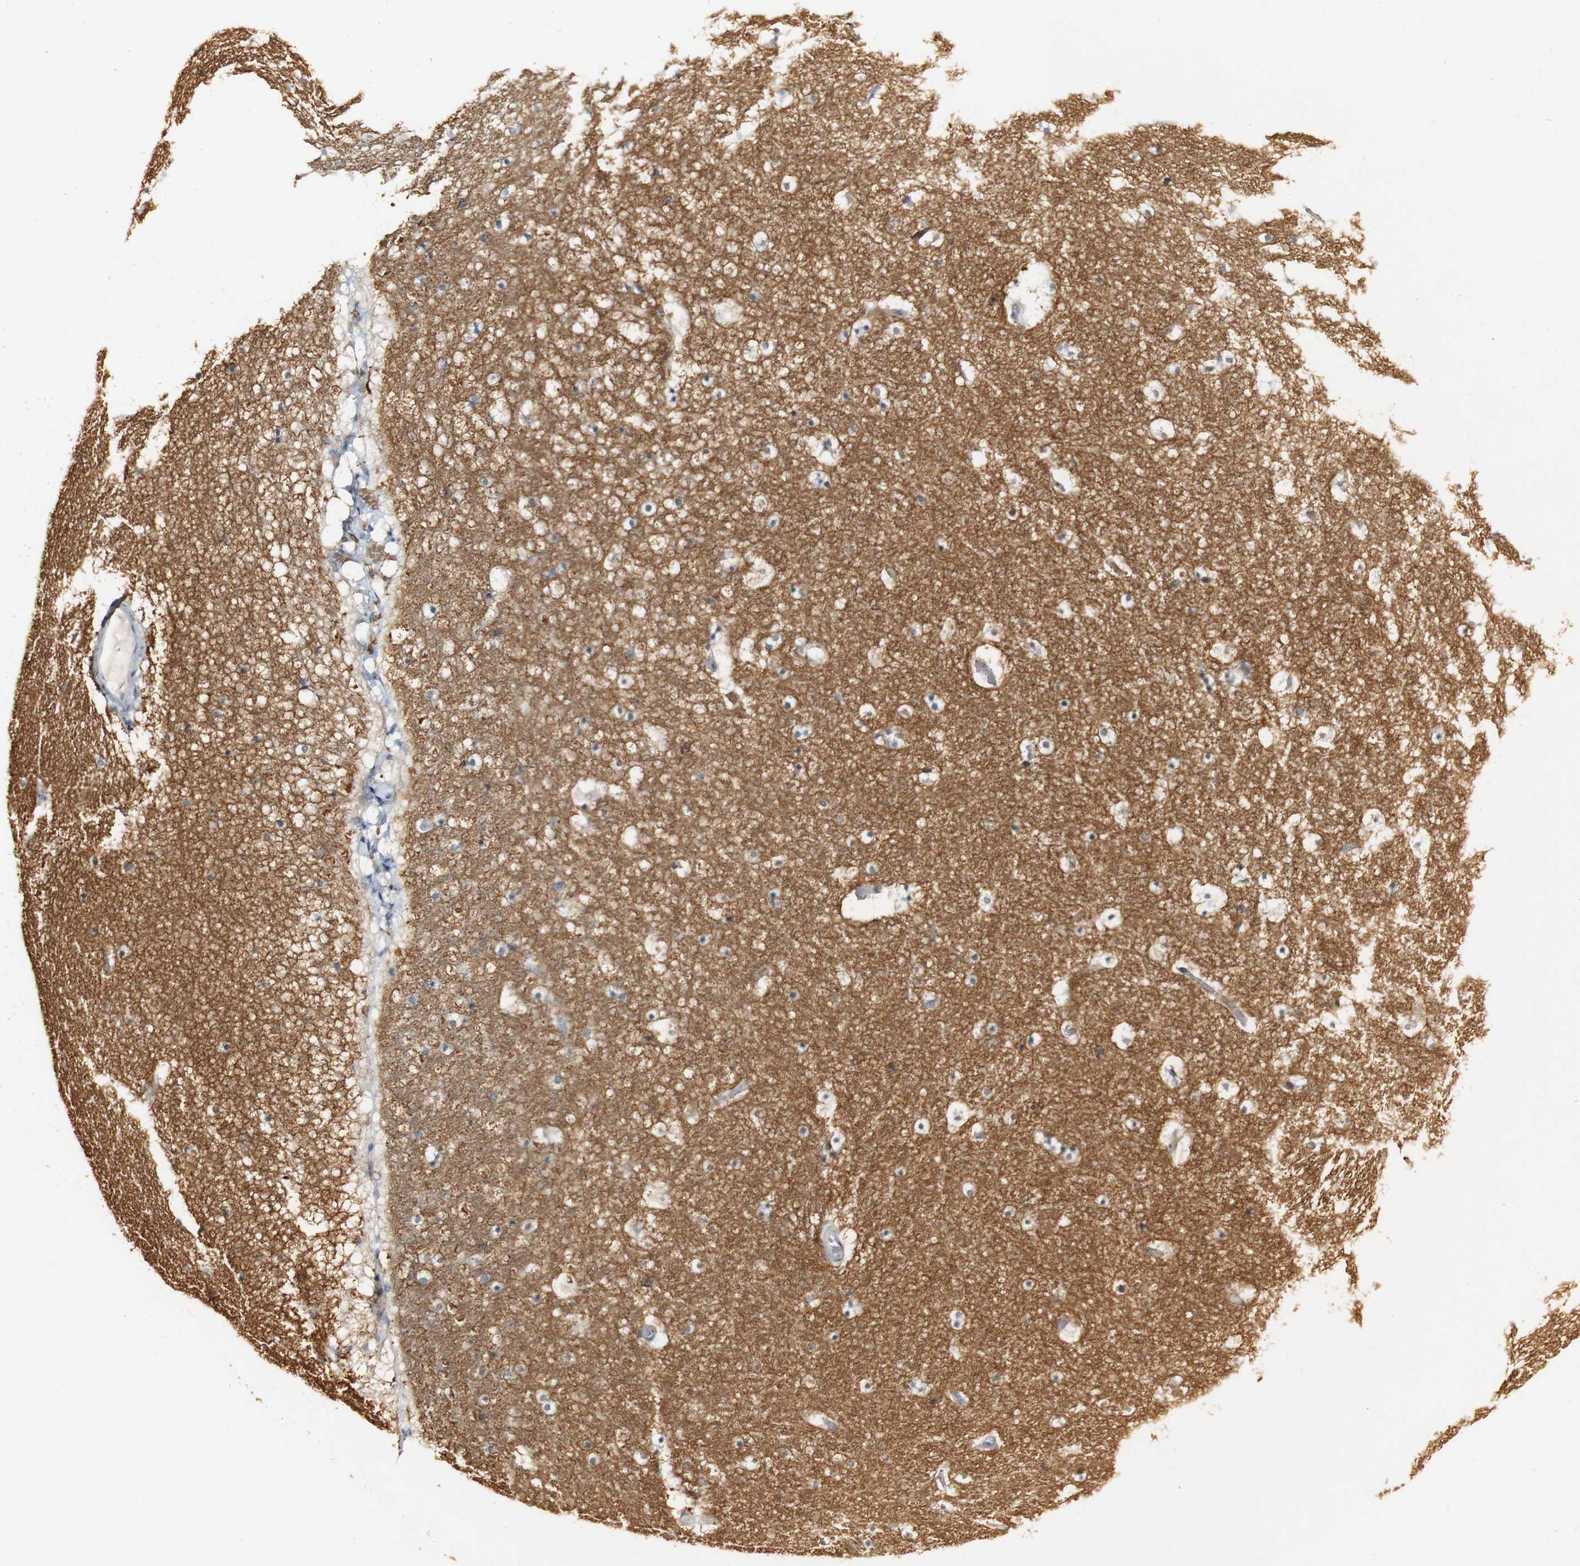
{"staining": {"intensity": "weak", "quantity": "<25%", "location": "cytoplasmic/membranous"}, "tissue": "hippocampus", "cell_type": "Glial cells", "image_type": "normal", "snomed": [{"axis": "morphology", "description": "Normal tissue, NOS"}, {"axis": "topography", "description": "Hippocampus"}], "caption": "Immunohistochemical staining of benign human hippocampus shows no significant positivity in glial cells. (Immunohistochemistry, brightfield microscopy, high magnification).", "gene": "SYT7", "patient": {"sex": "male", "age": 45}}